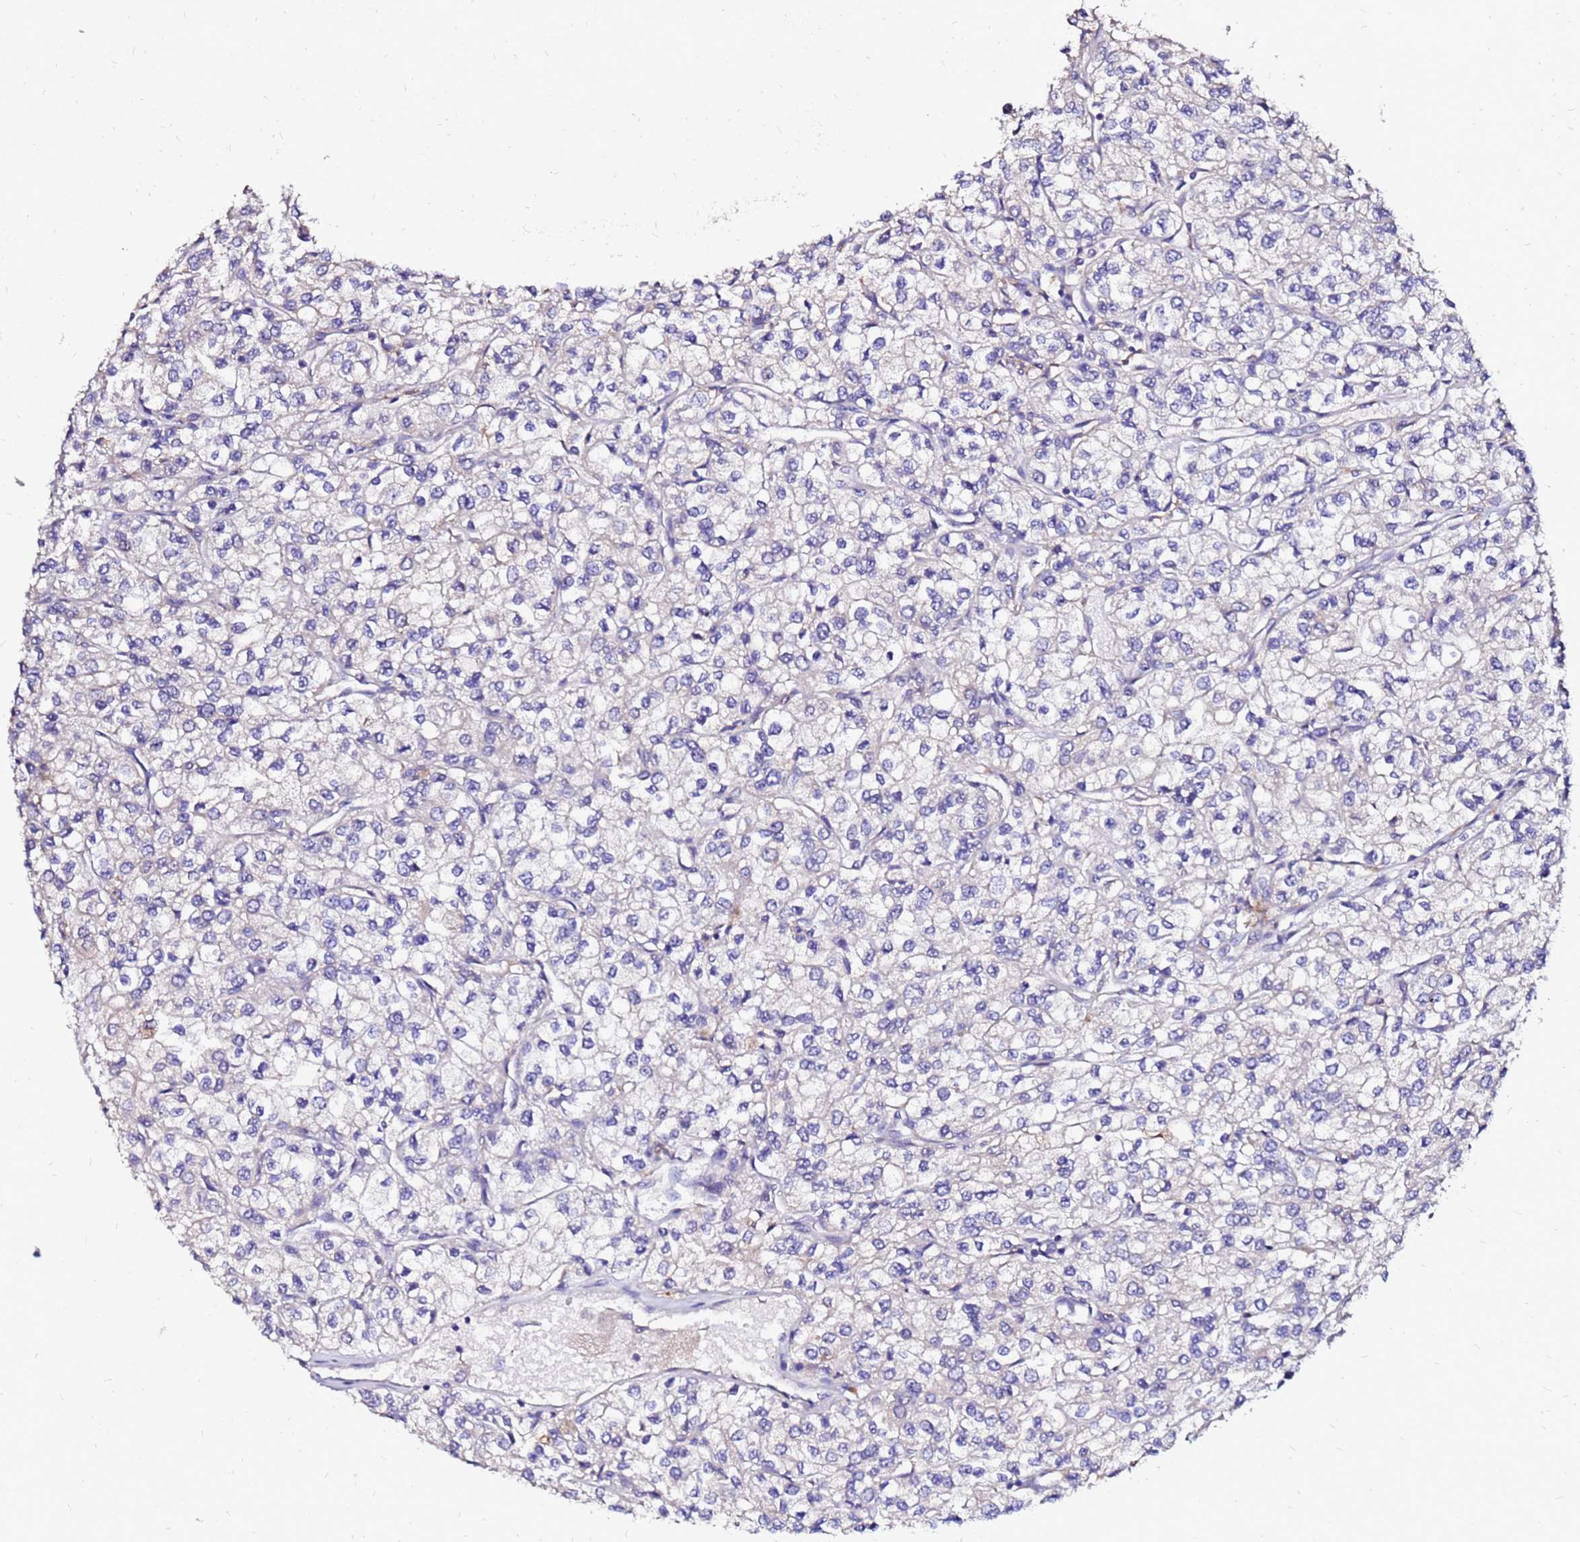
{"staining": {"intensity": "negative", "quantity": "none", "location": "none"}, "tissue": "renal cancer", "cell_type": "Tumor cells", "image_type": "cancer", "snomed": [{"axis": "morphology", "description": "Adenocarcinoma, NOS"}, {"axis": "topography", "description": "Kidney"}], "caption": "Immunohistochemical staining of adenocarcinoma (renal) shows no significant positivity in tumor cells.", "gene": "ARHGEF5", "patient": {"sex": "male", "age": 80}}